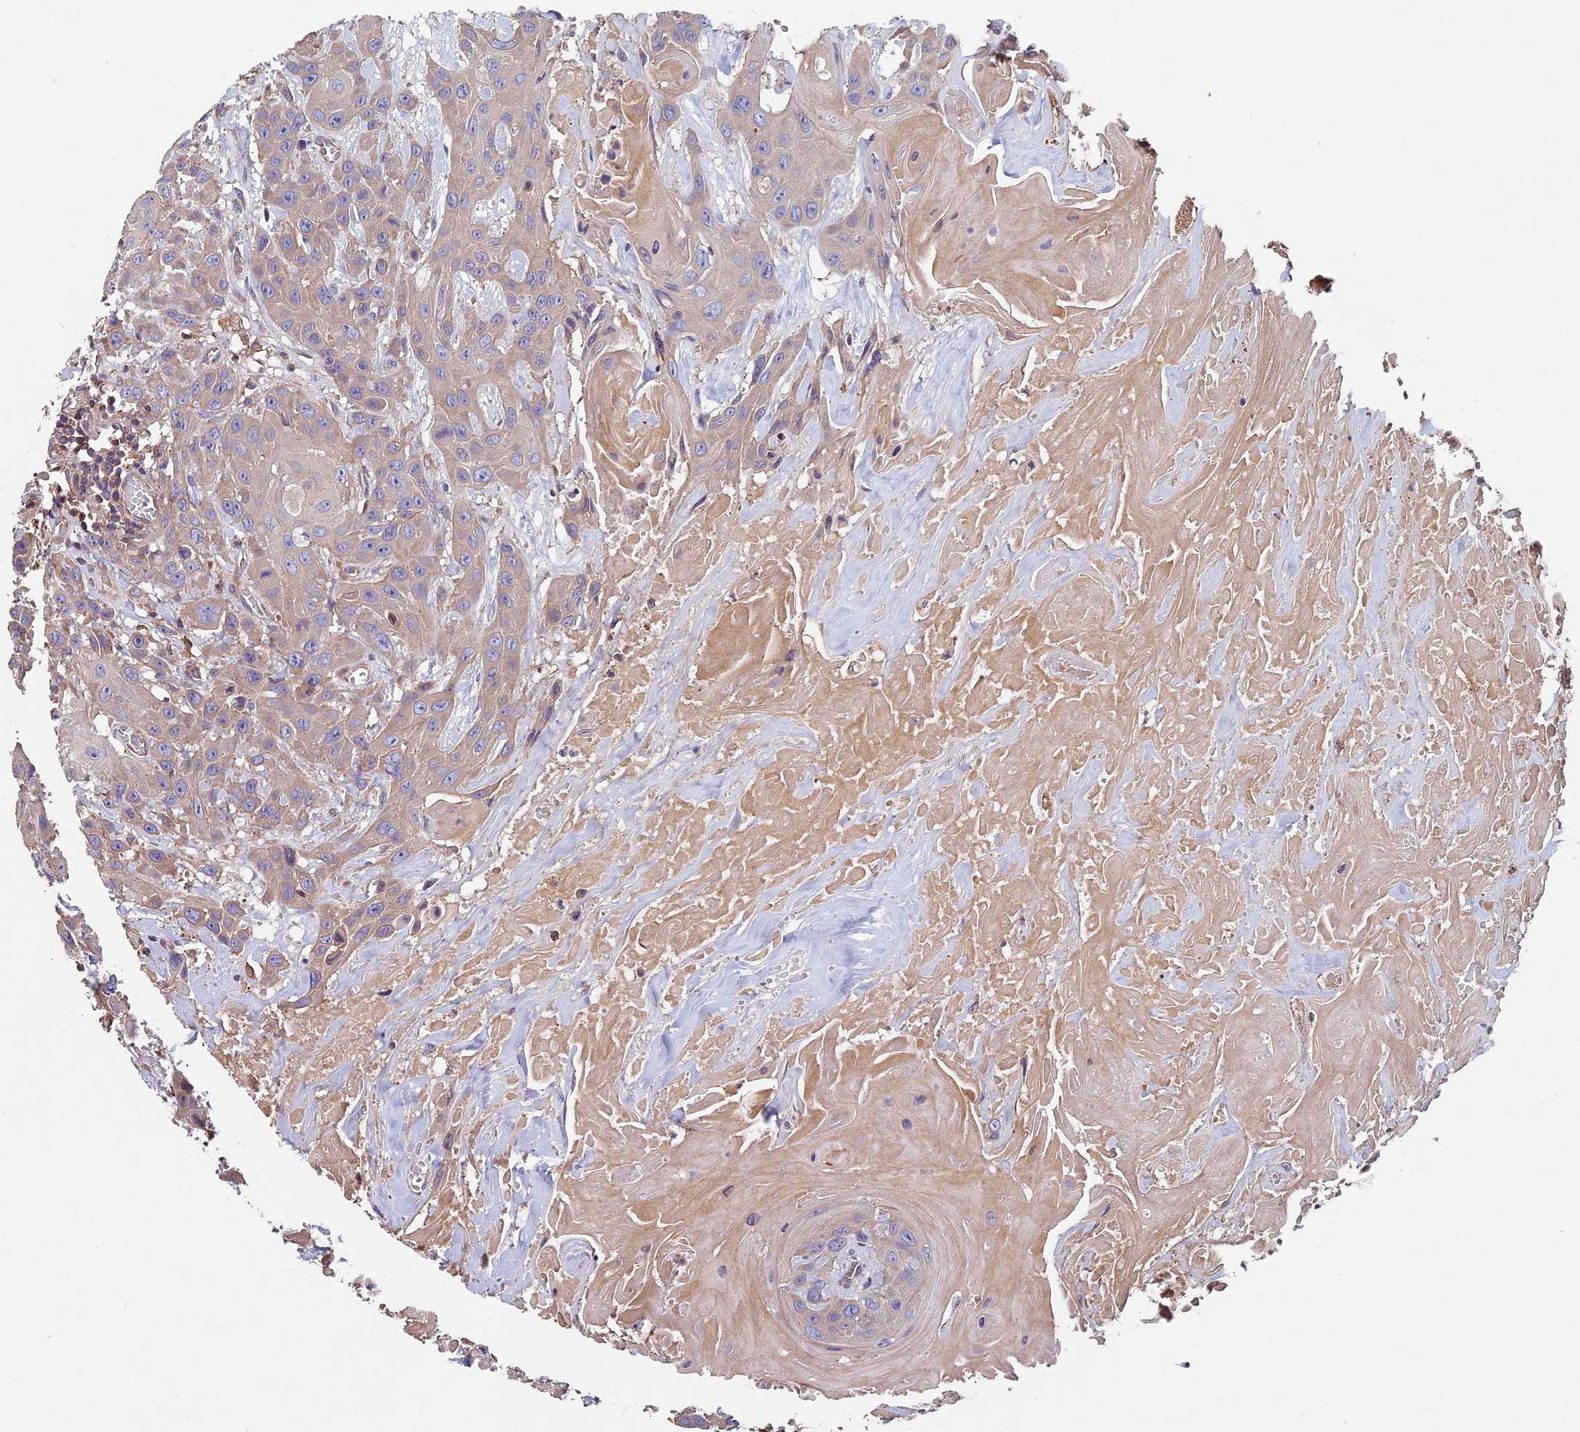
{"staining": {"intensity": "weak", "quantity": ">75%", "location": "cytoplasmic/membranous"}, "tissue": "head and neck cancer", "cell_type": "Tumor cells", "image_type": "cancer", "snomed": [{"axis": "morphology", "description": "Squamous cell carcinoma, NOS"}, {"axis": "topography", "description": "Head-Neck"}], "caption": "Immunohistochemistry of human head and neck squamous cell carcinoma shows low levels of weak cytoplasmic/membranous positivity in about >75% of tumor cells. Nuclei are stained in blue.", "gene": "CCDC153", "patient": {"sex": "male", "age": 81}}